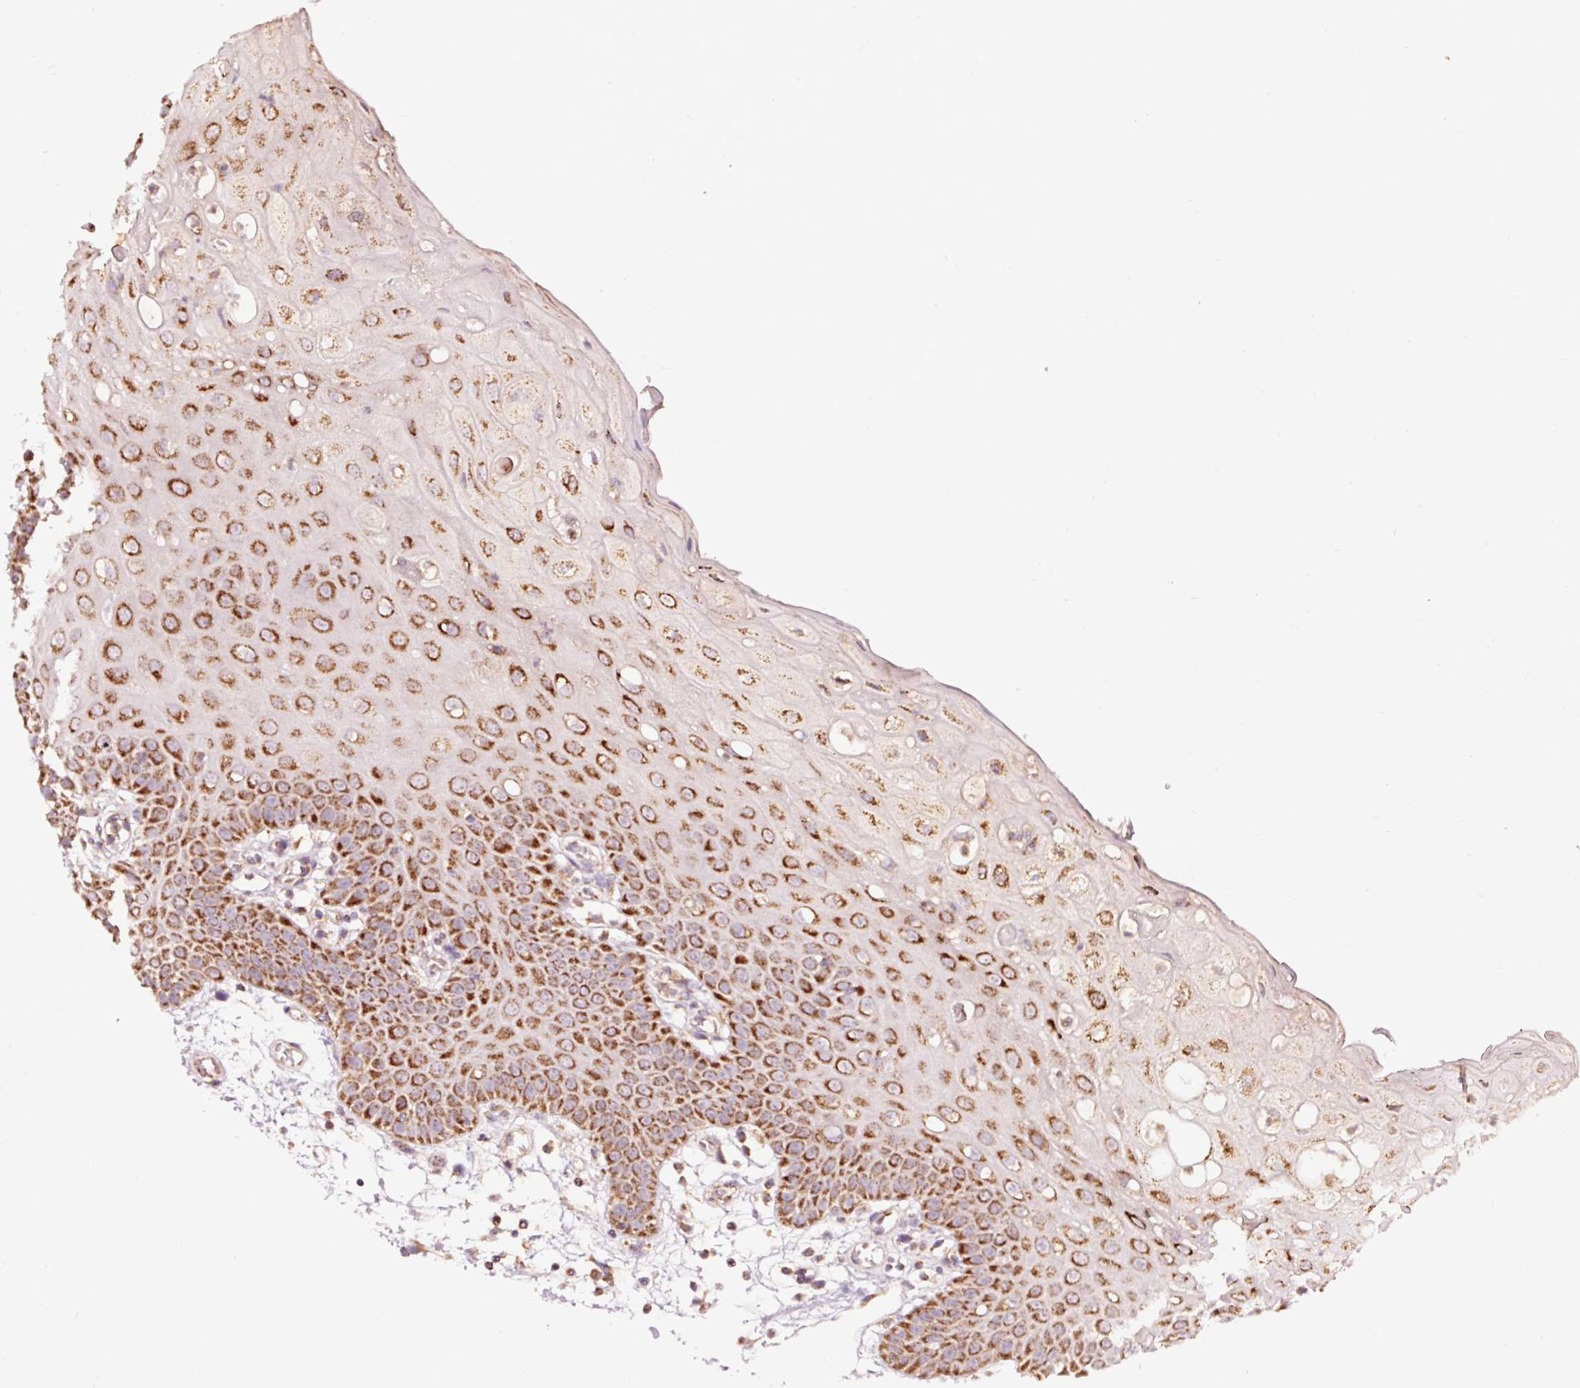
{"staining": {"intensity": "strong", "quantity": ">75%", "location": "cytoplasmic/membranous"}, "tissue": "oral mucosa", "cell_type": "Squamous epithelial cells", "image_type": "normal", "snomed": [{"axis": "morphology", "description": "Normal tissue, NOS"}, {"axis": "topography", "description": "Oral tissue"}, {"axis": "topography", "description": "Tounge, NOS"}], "caption": "DAB immunohistochemical staining of normal human oral mucosa exhibits strong cytoplasmic/membranous protein staining in about >75% of squamous epithelial cells. The staining was performed using DAB (3,3'-diaminobenzidine) to visualize the protein expression in brown, while the nuclei were stained in blue with hematoxylin (Magnification: 20x).", "gene": "TPM1", "patient": {"sex": "female", "age": 59}}